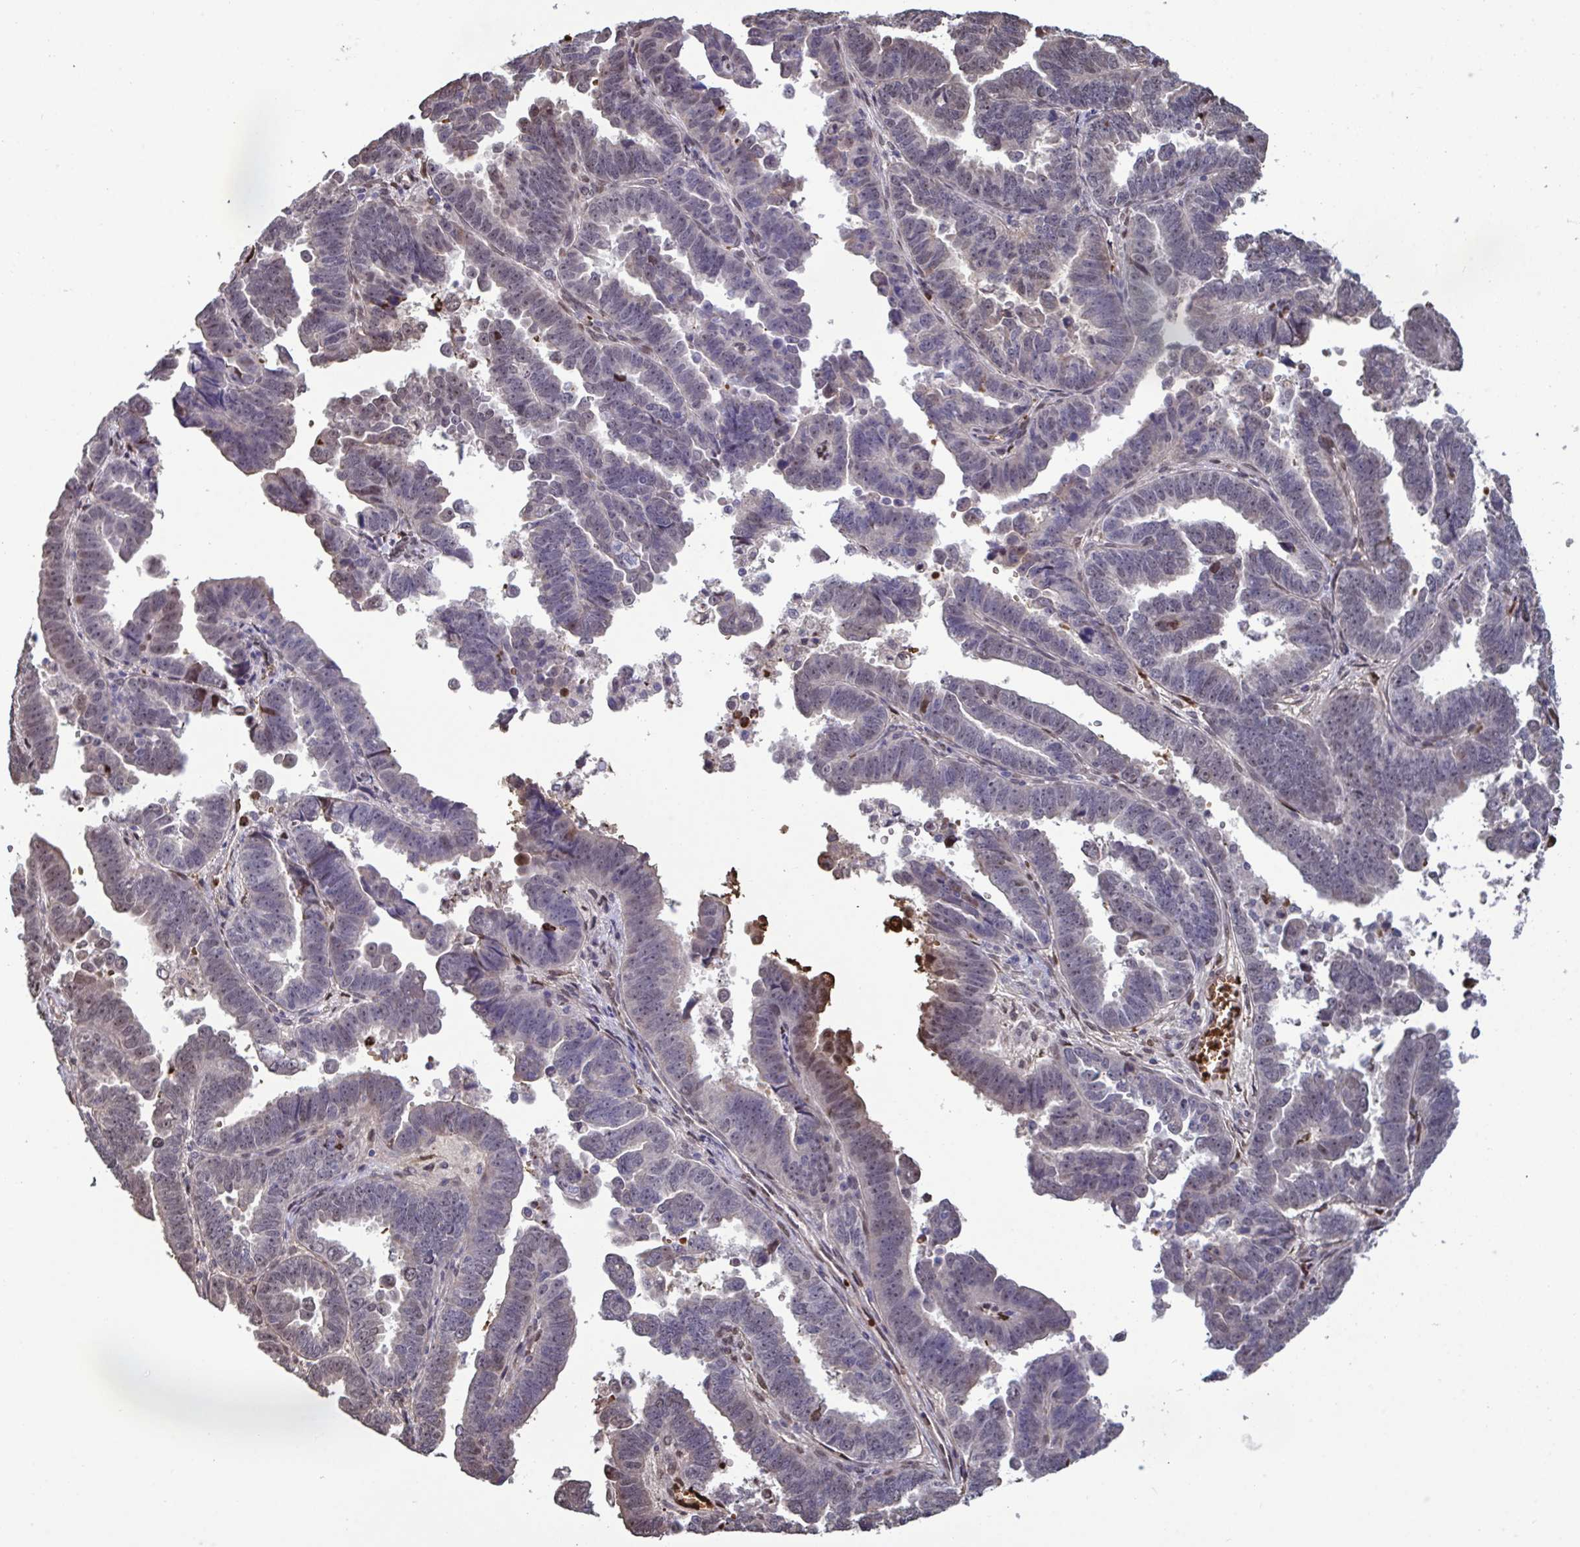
{"staining": {"intensity": "moderate", "quantity": "<25%", "location": "cytoplasmic/membranous,nuclear"}, "tissue": "endometrial cancer", "cell_type": "Tumor cells", "image_type": "cancer", "snomed": [{"axis": "morphology", "description": "Adenocarcinoma, NOS"}, {"axis": "topography", "description": "Endometrium"}], "caption": "High-power microscopy captured an immunohistochemistry image of adenocarcinoma (endometrial), revealing moderate cytoplasmic/membranous and nuclear staining in about <25% of tumor cells.", "gene": "PELI2", "patient": {"sex": "female", "age": 75}}